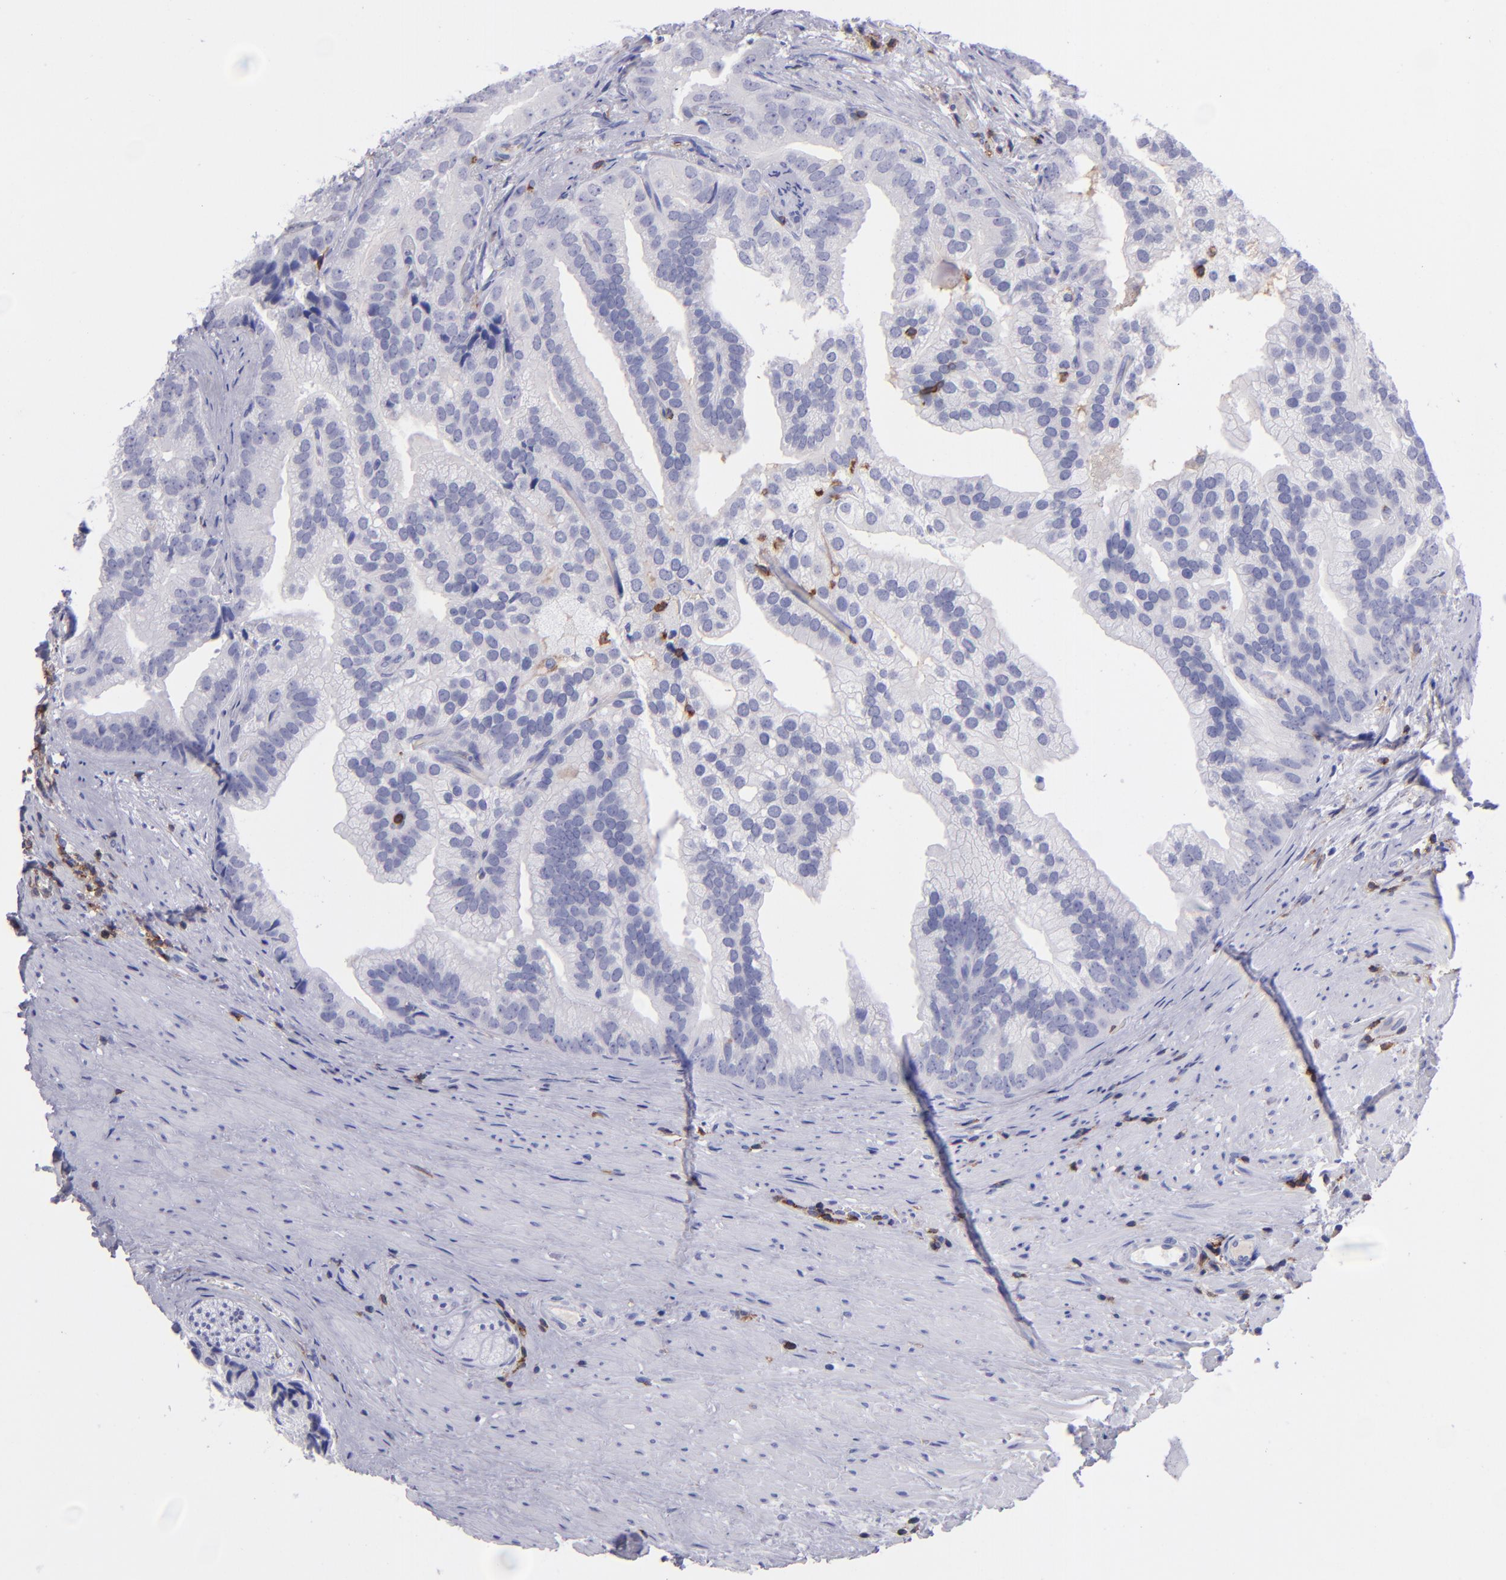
{"staining": {"intensity": "negative", "quantity": "none", "location": "none"}, "tissue": "prostate cancer", "cell_type": "Tumor cells", "image_type": "cancer", "snomed": [{"axis": "morphology", "description": "Adenocarcinoma, Low grade"}, {"axis": "topography", "description": "Prostate"}], "caption": "Prostate low-grade adenocarcinoma was stained to show a protein in brown. There is no significant expression in tumor cells.", "gene": "ICAM3", "patient": {"sex": "male", "age": 71}}